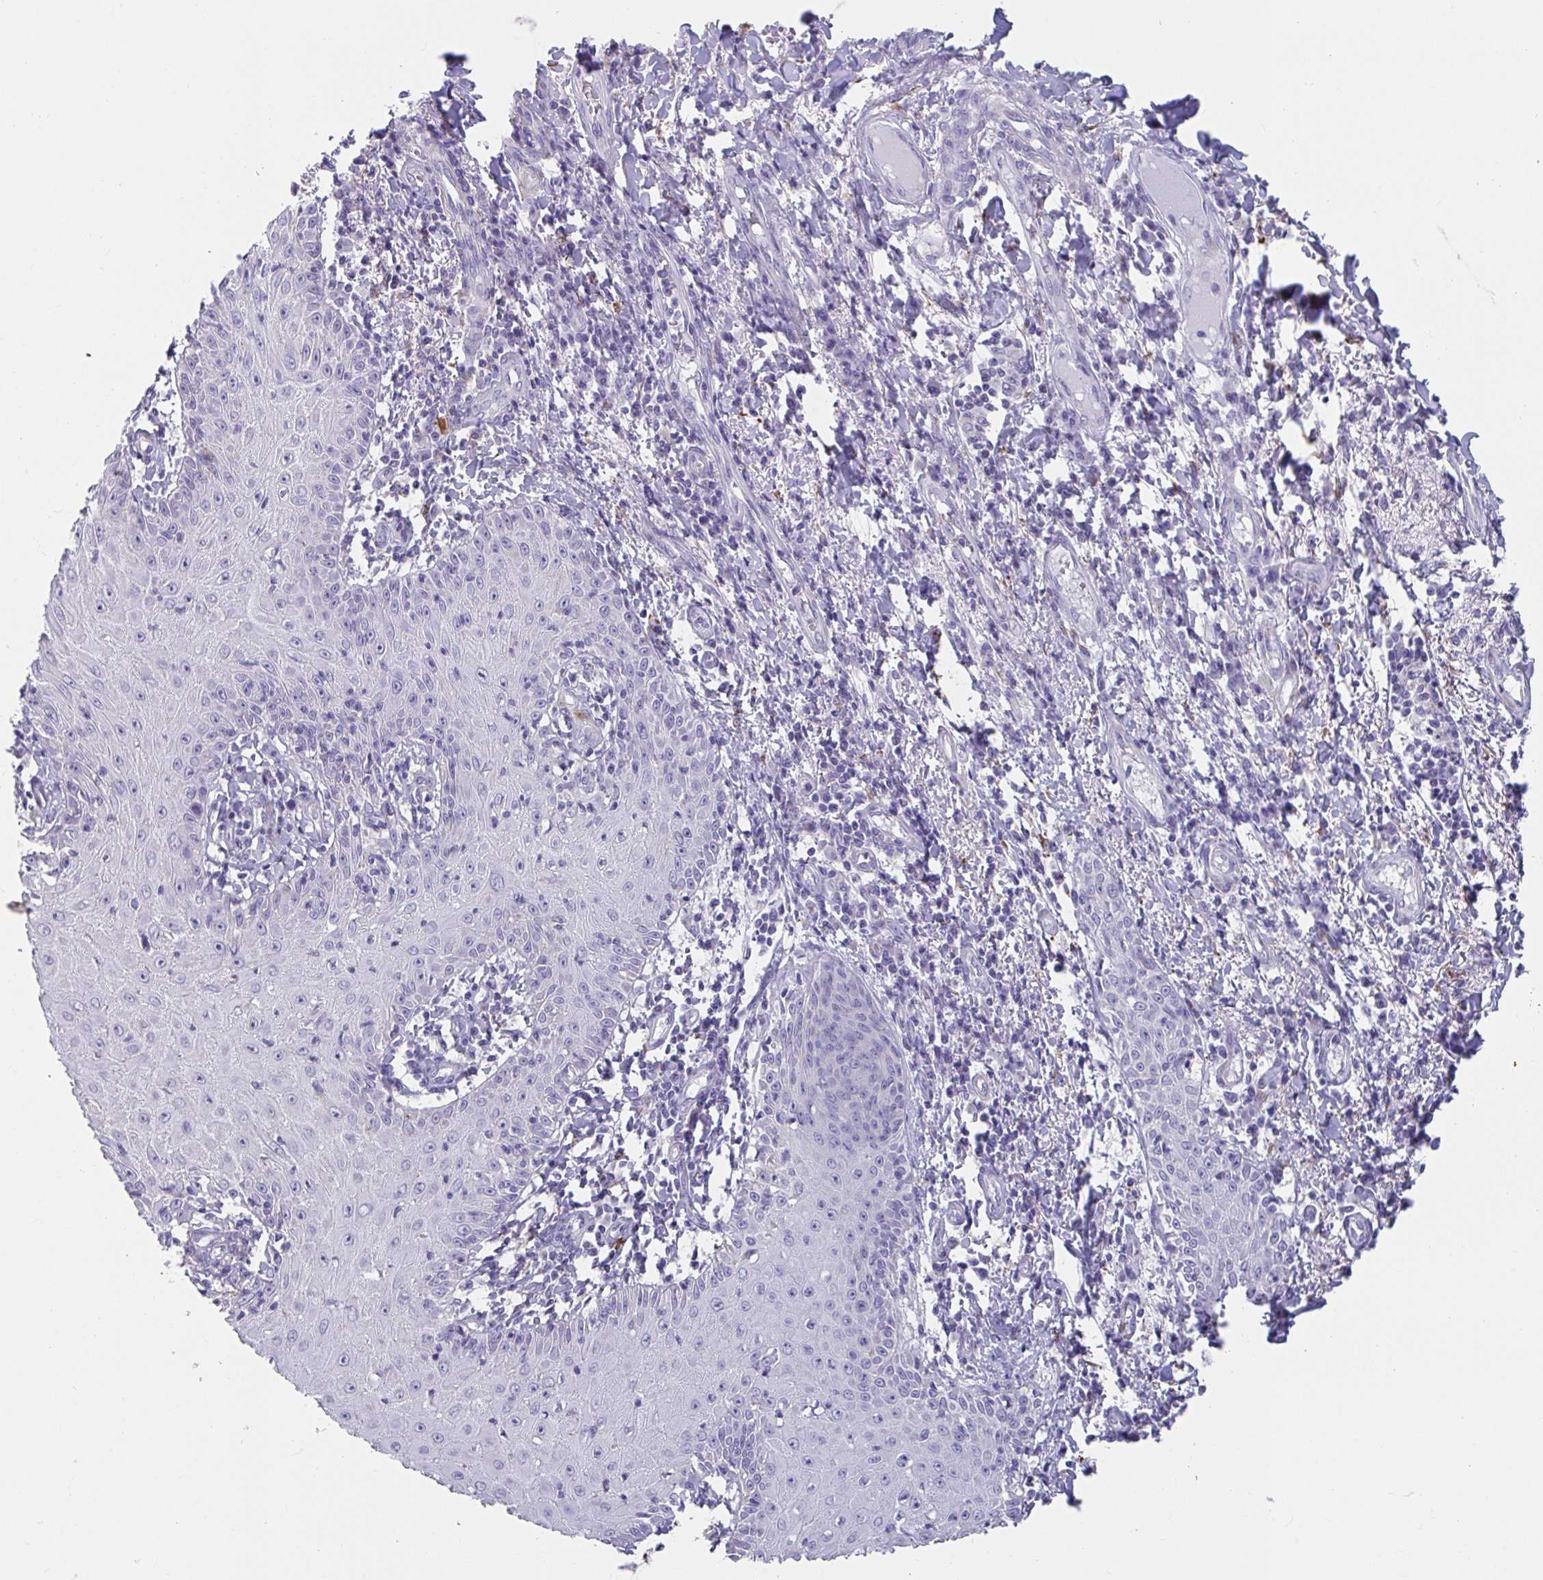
{"staining": {"intensity": "negative", "quantity": "none", "location": "none"}, "tissue": "skin cancer", "cell_type": "Tumor cells", "image_type": "cancer", "snomed": [{"axis": "morphology", "description": "Squamous cell carcinoma, NOS"}, {"axis": "topography", "description": "Skin"}], "caption": "DAB immunohistochemical staining of skin cancer exhibits no significant expression in tumor cells.", "gene": "CXCR1", "patient": {"sex": "male", "age": 70}}